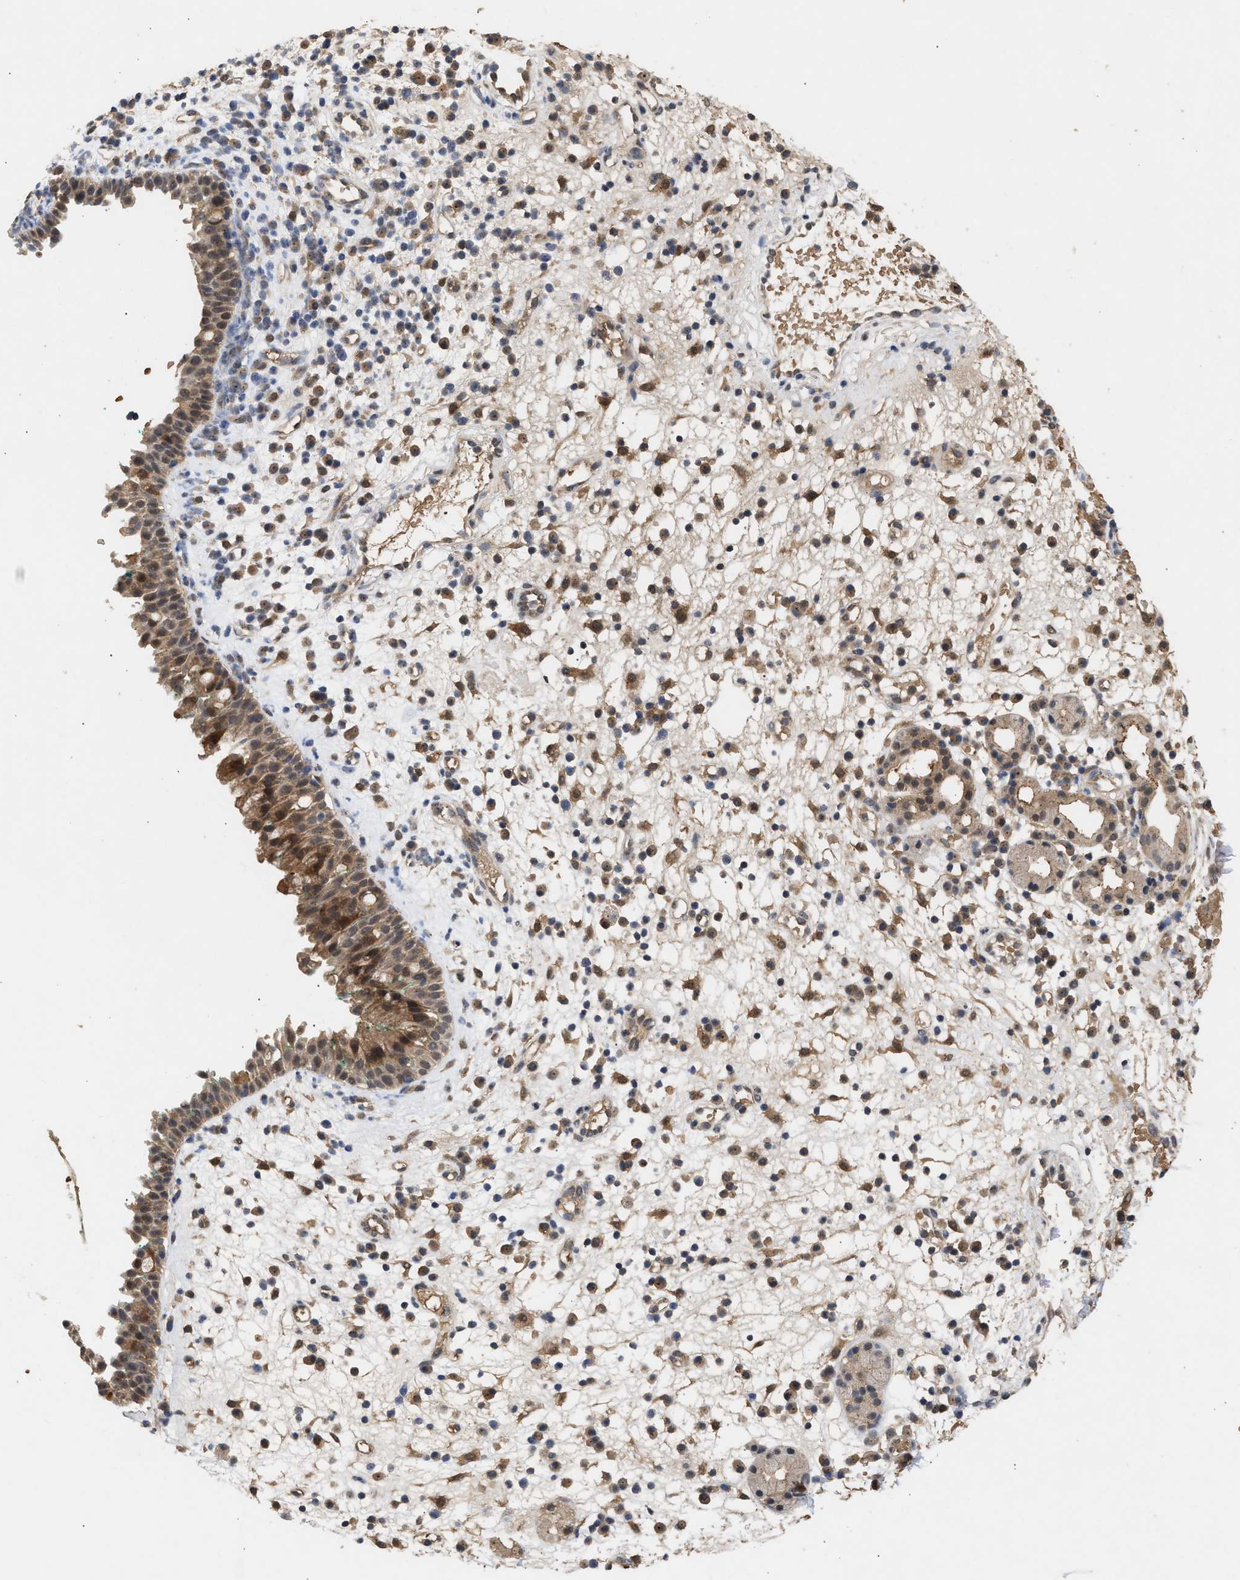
{"staining": {"intensity": "moderate", "quantity": ">75%", "location": "cytoplasmic/membranous,nuclear"}, "tissue": "nasopharynx", "cell_type": "Respiratory epithelial cells", "image_type": "normal", "snomed": [{"axis": "morphology", "description": "Normal tissue, NOS"}, {"axis": "morphology", "description": "Basal cell carcinoma"}, {"axis": "topography", "description": "Cartilage tissue"}, {"axis": "topography", "description": "Nasopharynx"}, {"axis": "topography", "description": "Oral tissue"}], "caption": "Nasopharynx was stained to show a protein in brown. There is medium levels of moderate cytoplasmic/membranous,nuclear positivity in about >75% of respiratory epithelial cells.", "gene": "FITM1", "patient": {"sex": "female", "age": 77}}